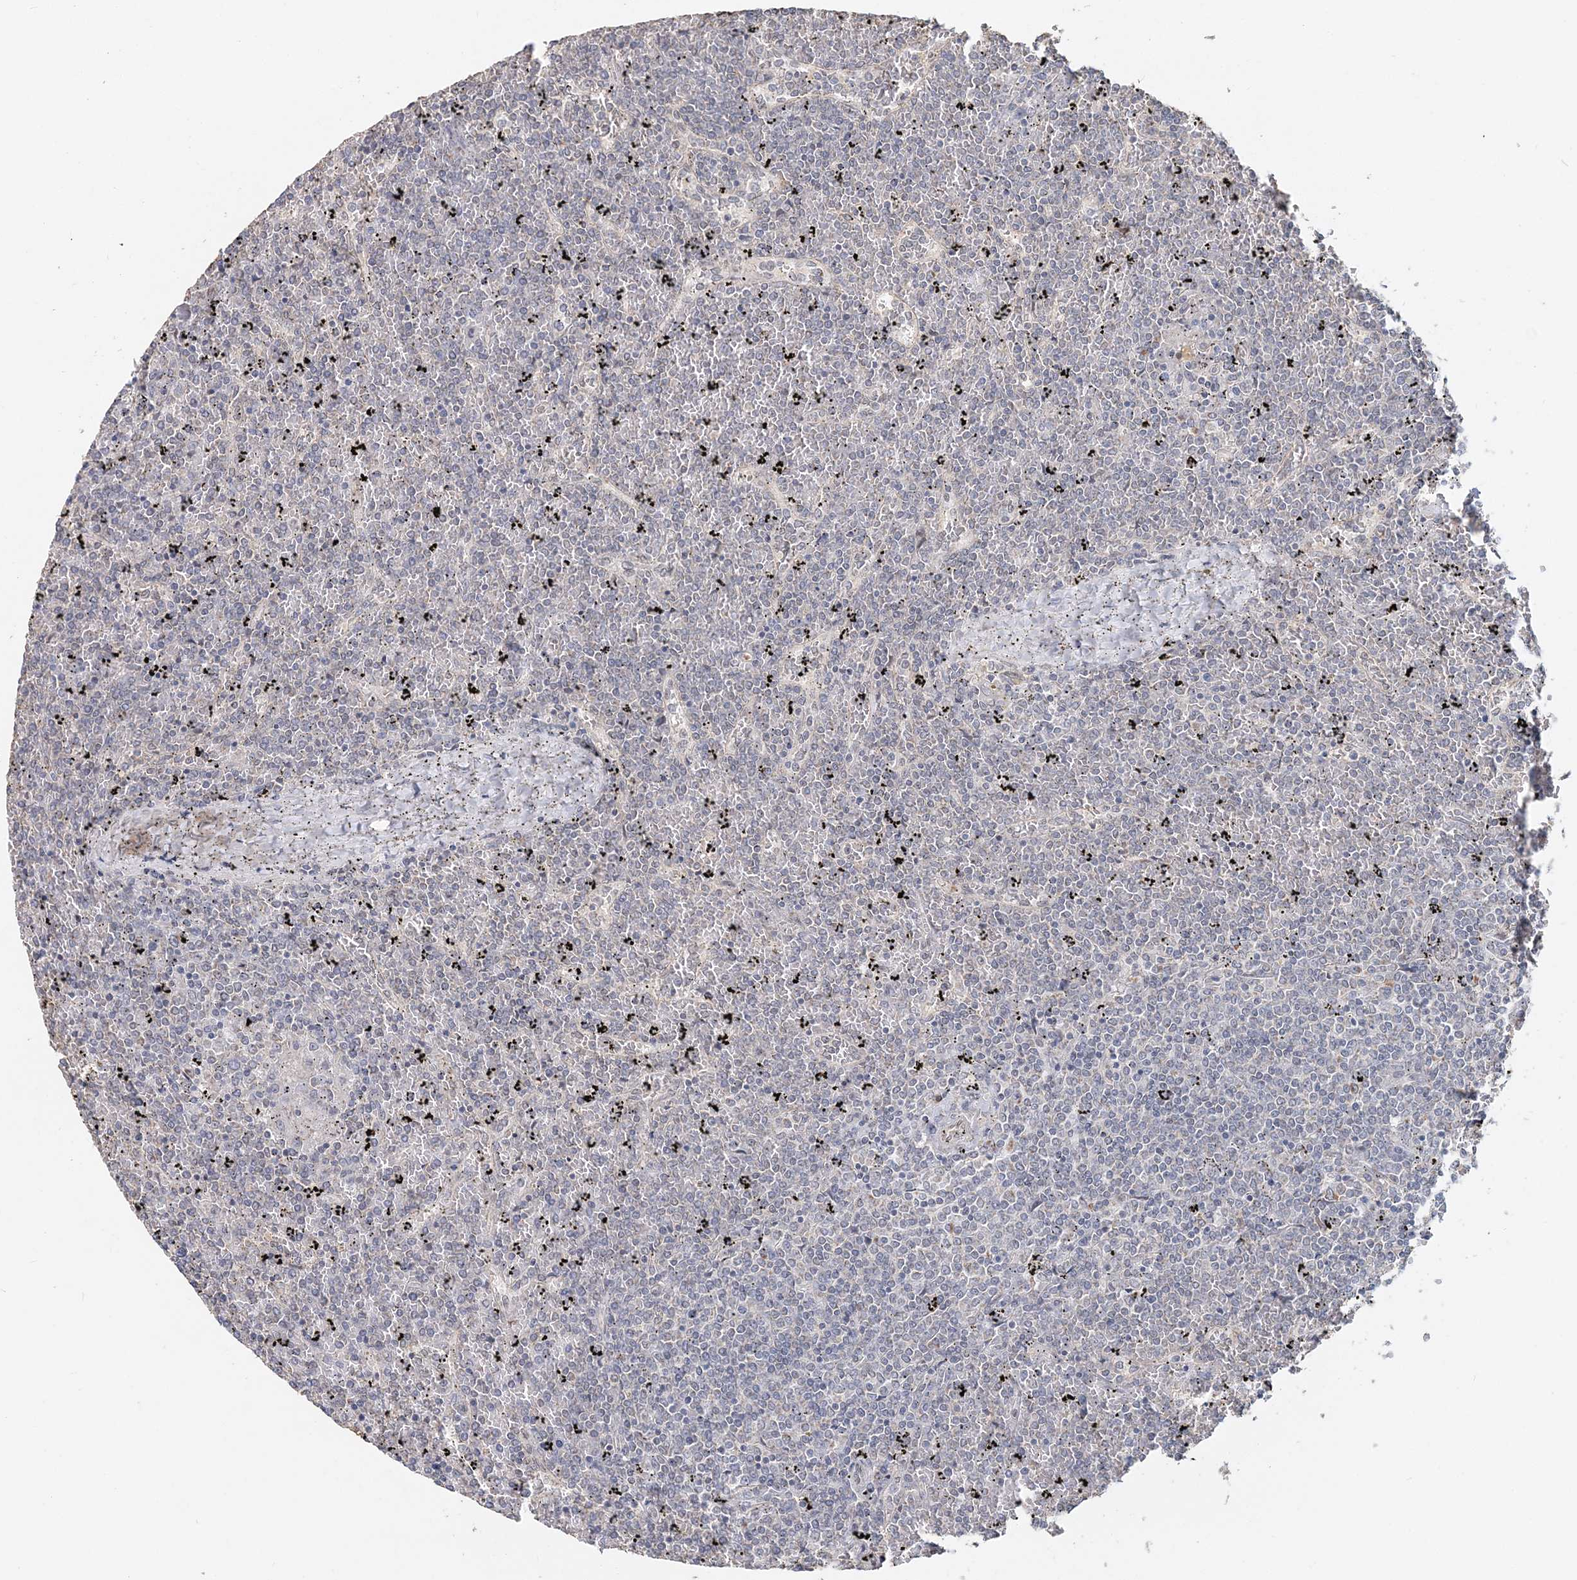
{"staining": {"intensity": "negative", "quantity": "none", "location": "none"}, "tissue": "lymphoma", "cell_type": "Tumor cells", "image_type": "cancer", "snomed": [{"axis": "morphology", "description": "Malignant lymphoma, non-Hodgkin's type, Low grade"}, {"axis": "topography", "description": "Spleen"}], "caption": "Human malignant lymphoma, non-Hodgkin's type (low-grade) stained for a protein using immunohistochemistry (IHC) shows no positivity in tumor cells.", "gene": "FBXO38", "patient": {"sex": "female", "age": 19}}